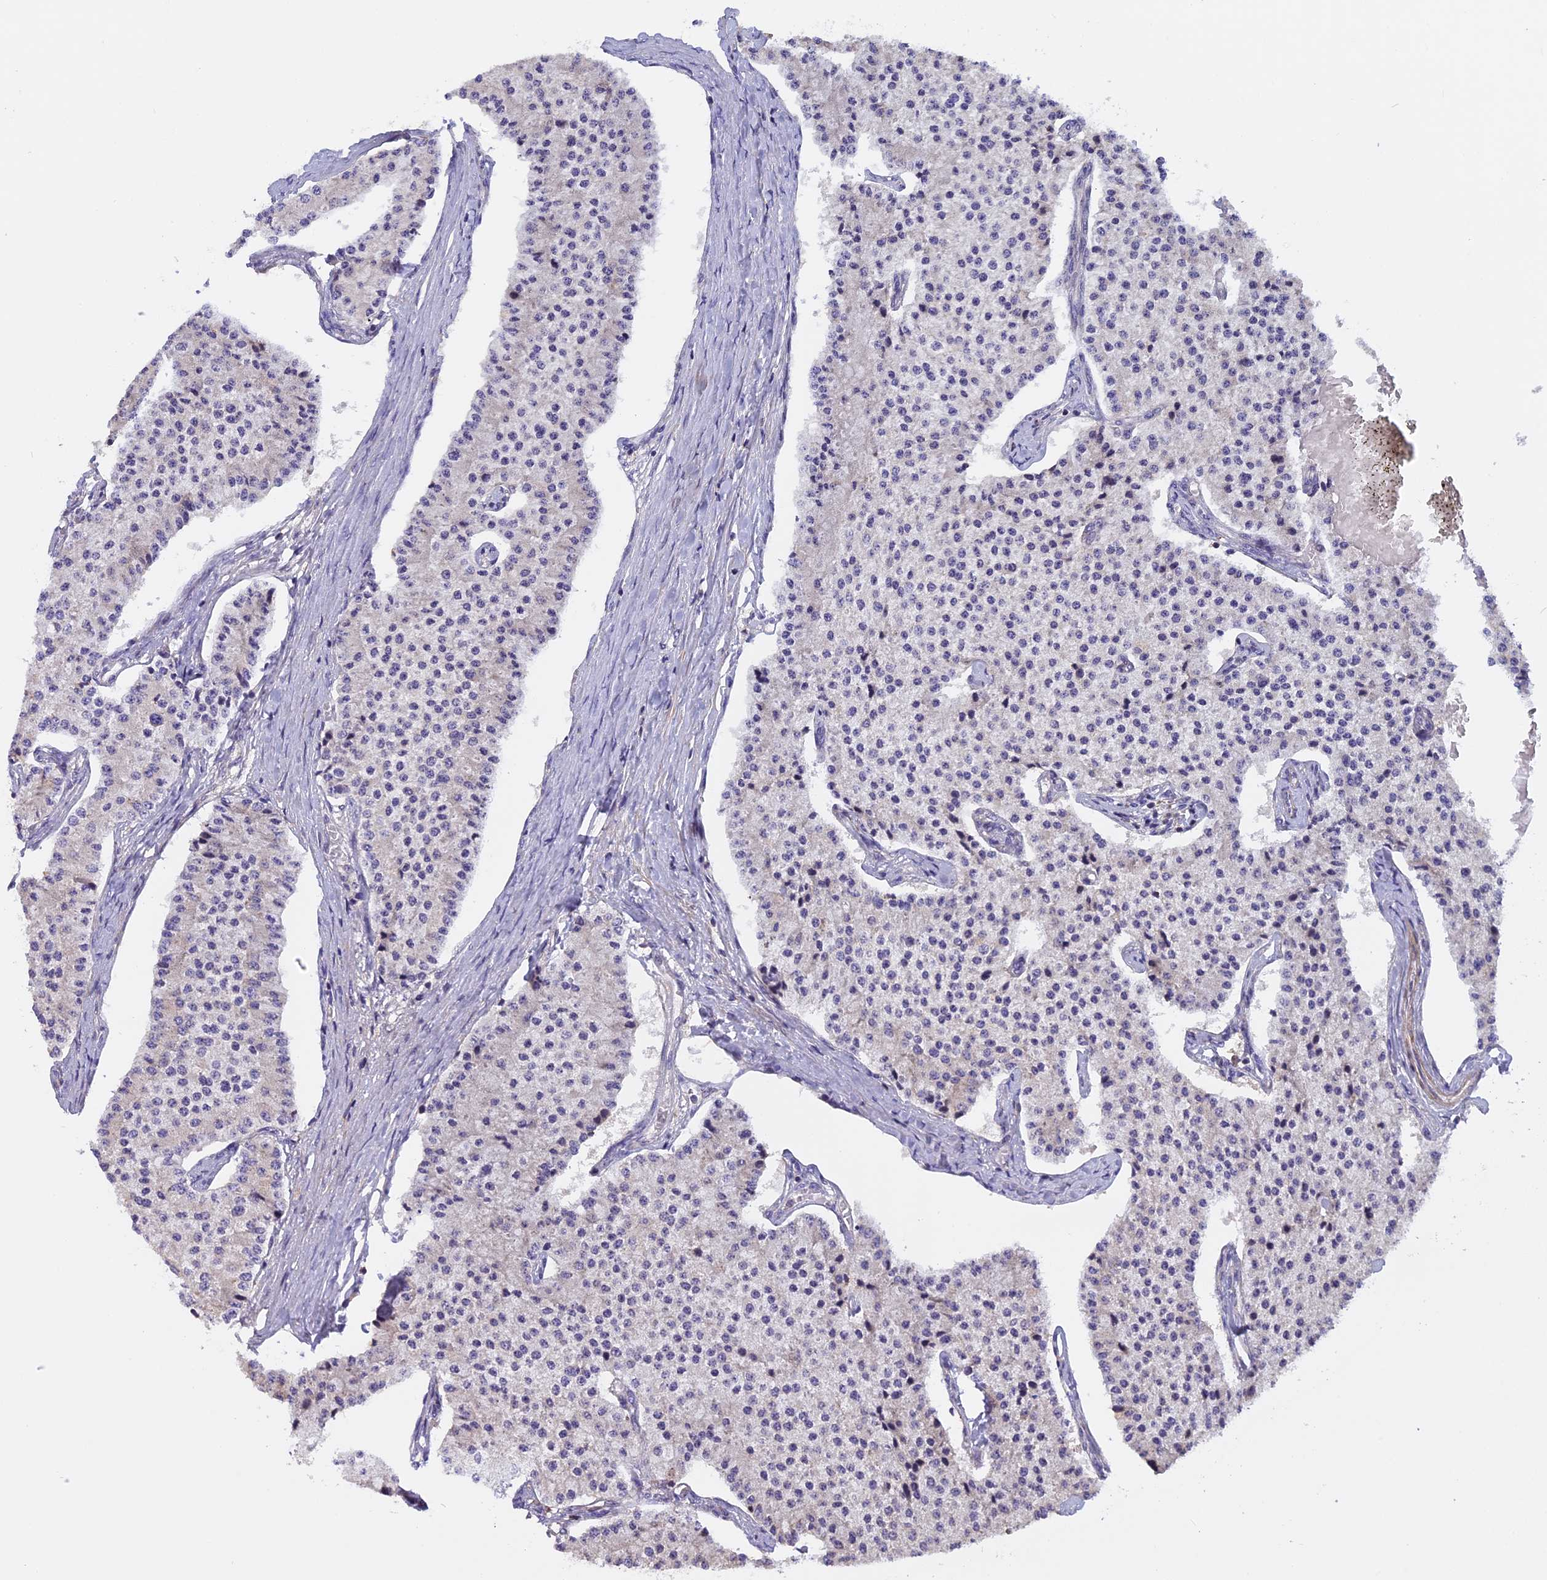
{"staining": {"intensity": "negative", "quantity": "none", "location": "none"}, "tissue": "carcinoid", "cell_type": "Tumor cells", "image_type": "cancer", "snomed": [{"axis": "morphology", "description": "Carcinoid, malignant, NOS"}, {"axis": "topography", "description": "Colon"}], "caption": "Immunohistochemistry photomicrograph of neoplastic tissue: human carcinoid stained with DAB displays no significant protein staining in tumor cells.", "gene": "FAM98C", "patient": {"sex": "female", "age": 52}}